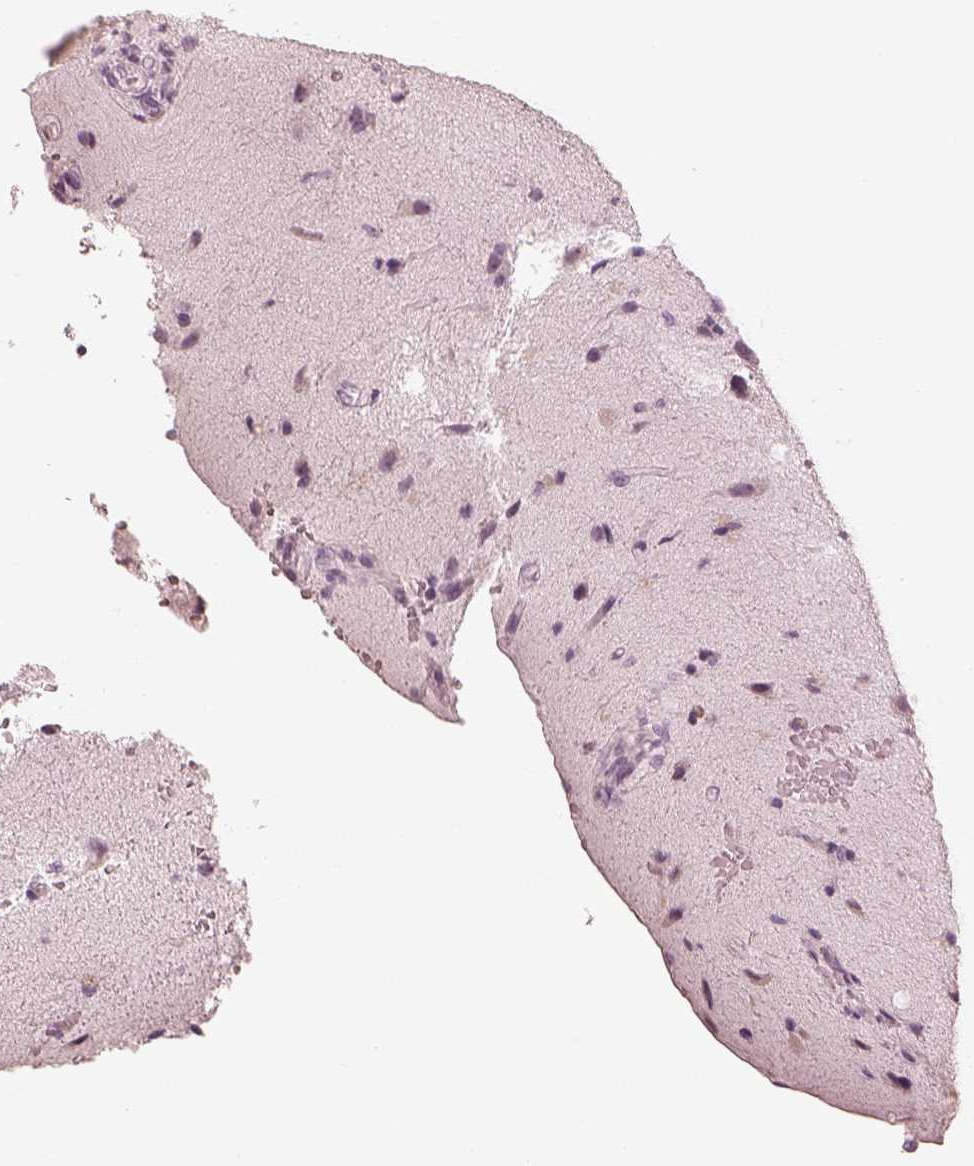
{"staining": {"intensity": "negative", "quantity": "none", "location": "none"}, "tissue": "glioma", "cell_type": "Tumor cells", "image_type": "cancer", "snomed": [{"axis": "morphology", "description": "Glioma, malignant, High grade"}, {"axis": "topography", "description": "Brain"}], "caption": "A histopathology image of glioma stained for a protein exhibits no brown staining in tumor cells.", "gene": "CALR3", "patient": {"sex": "male", "age": 68}}